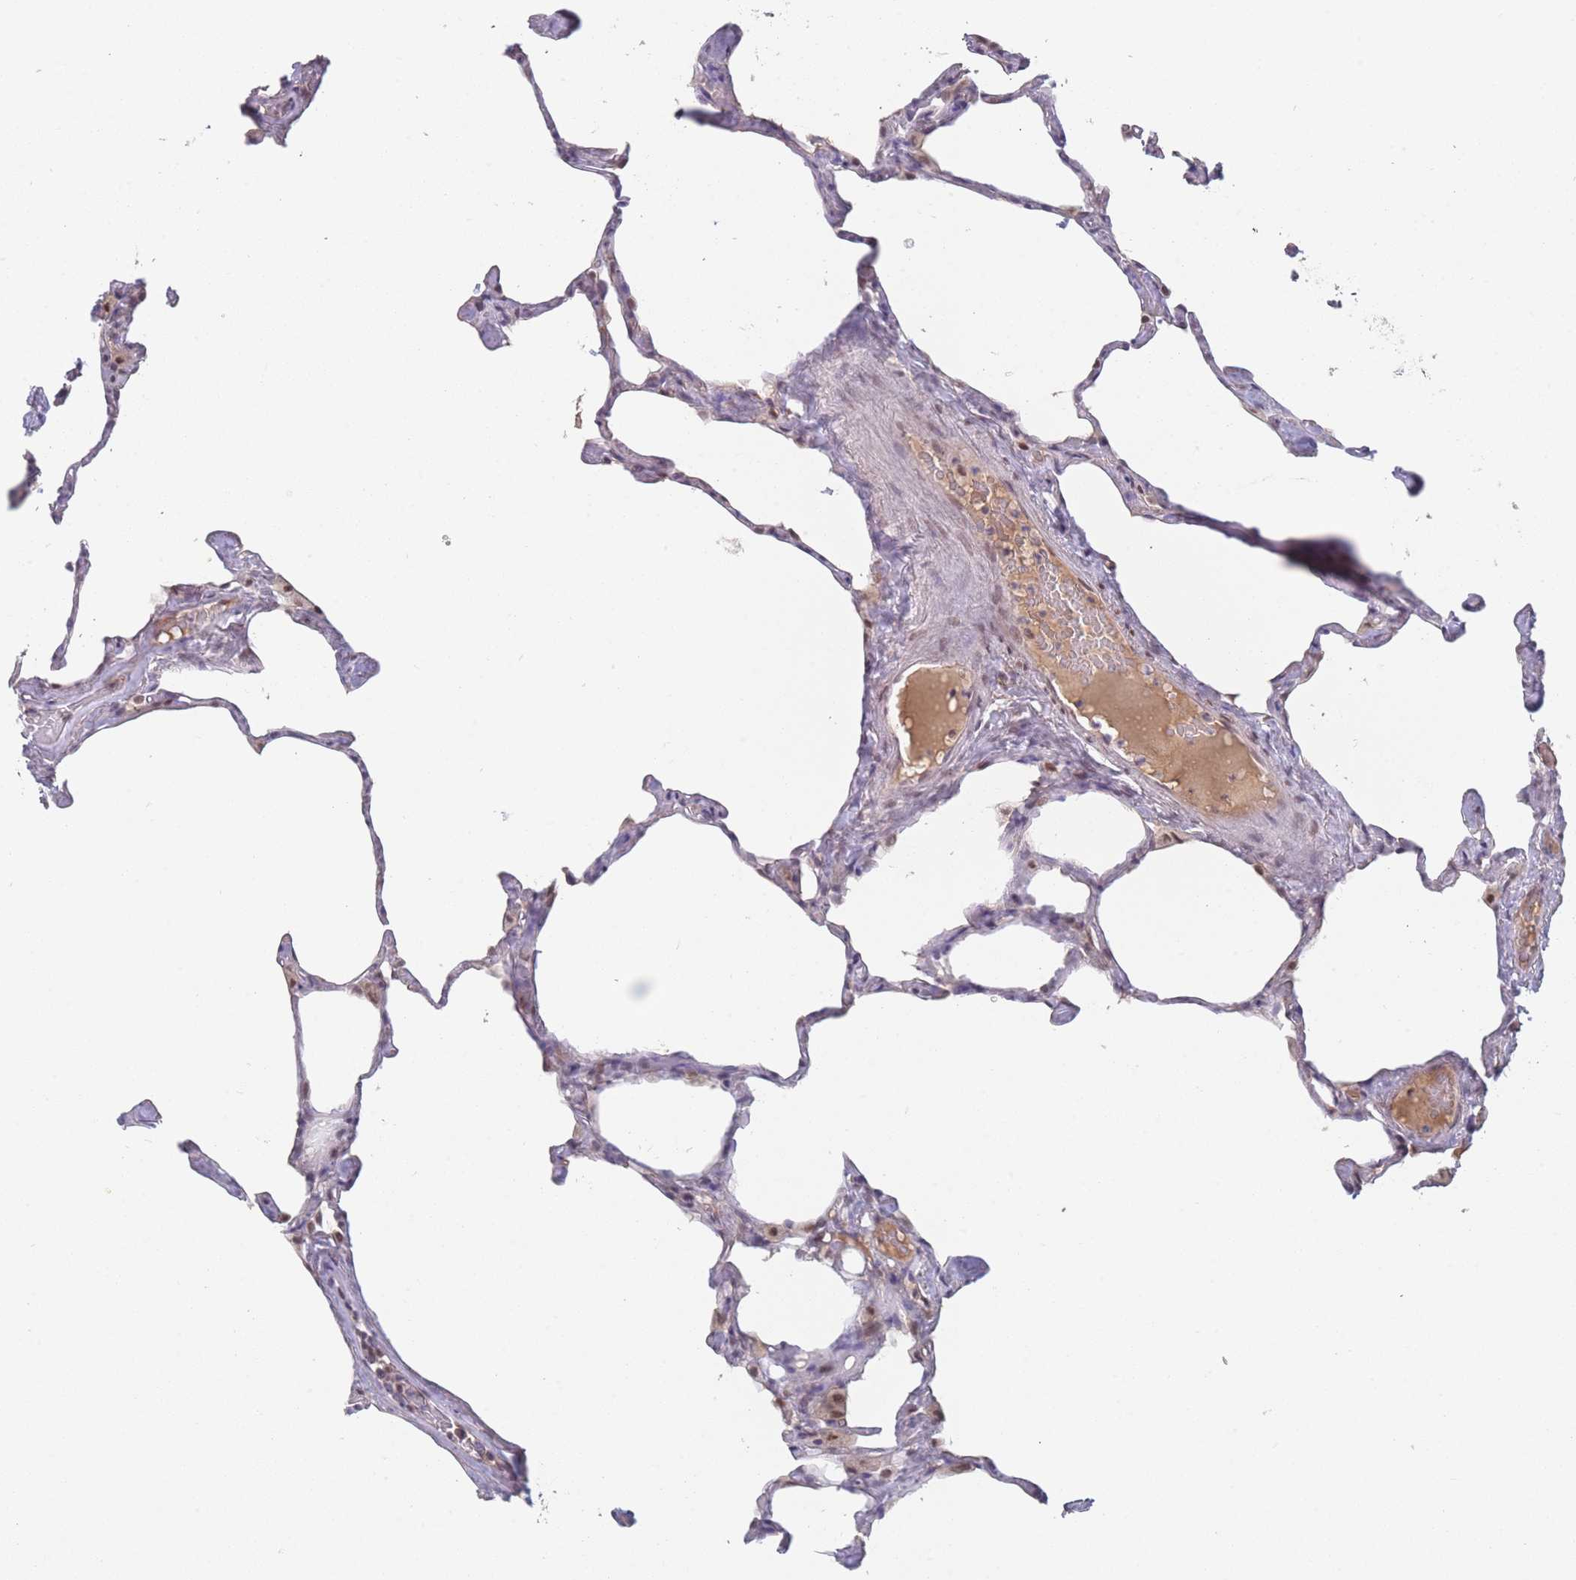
{"staining": {"intensity": "negative", "quantity": "none", "location": "none"}, "tissue": "lung", "cell_type": "Alveolar cells", "image_type": "normal", "snomed": [{"axis": "morphology", "description": "Normal tissue, NOS"}, {"axis": "topography", "description": "Lung"}], "caption": "DAB (3,3'-diaminobenzidine) immunohistochemical staining of normal lung demonstrates no significant positivity in alveolar cells.", "gene": "ANKRD10", "patient": {"sex": "male", "age": 65}}